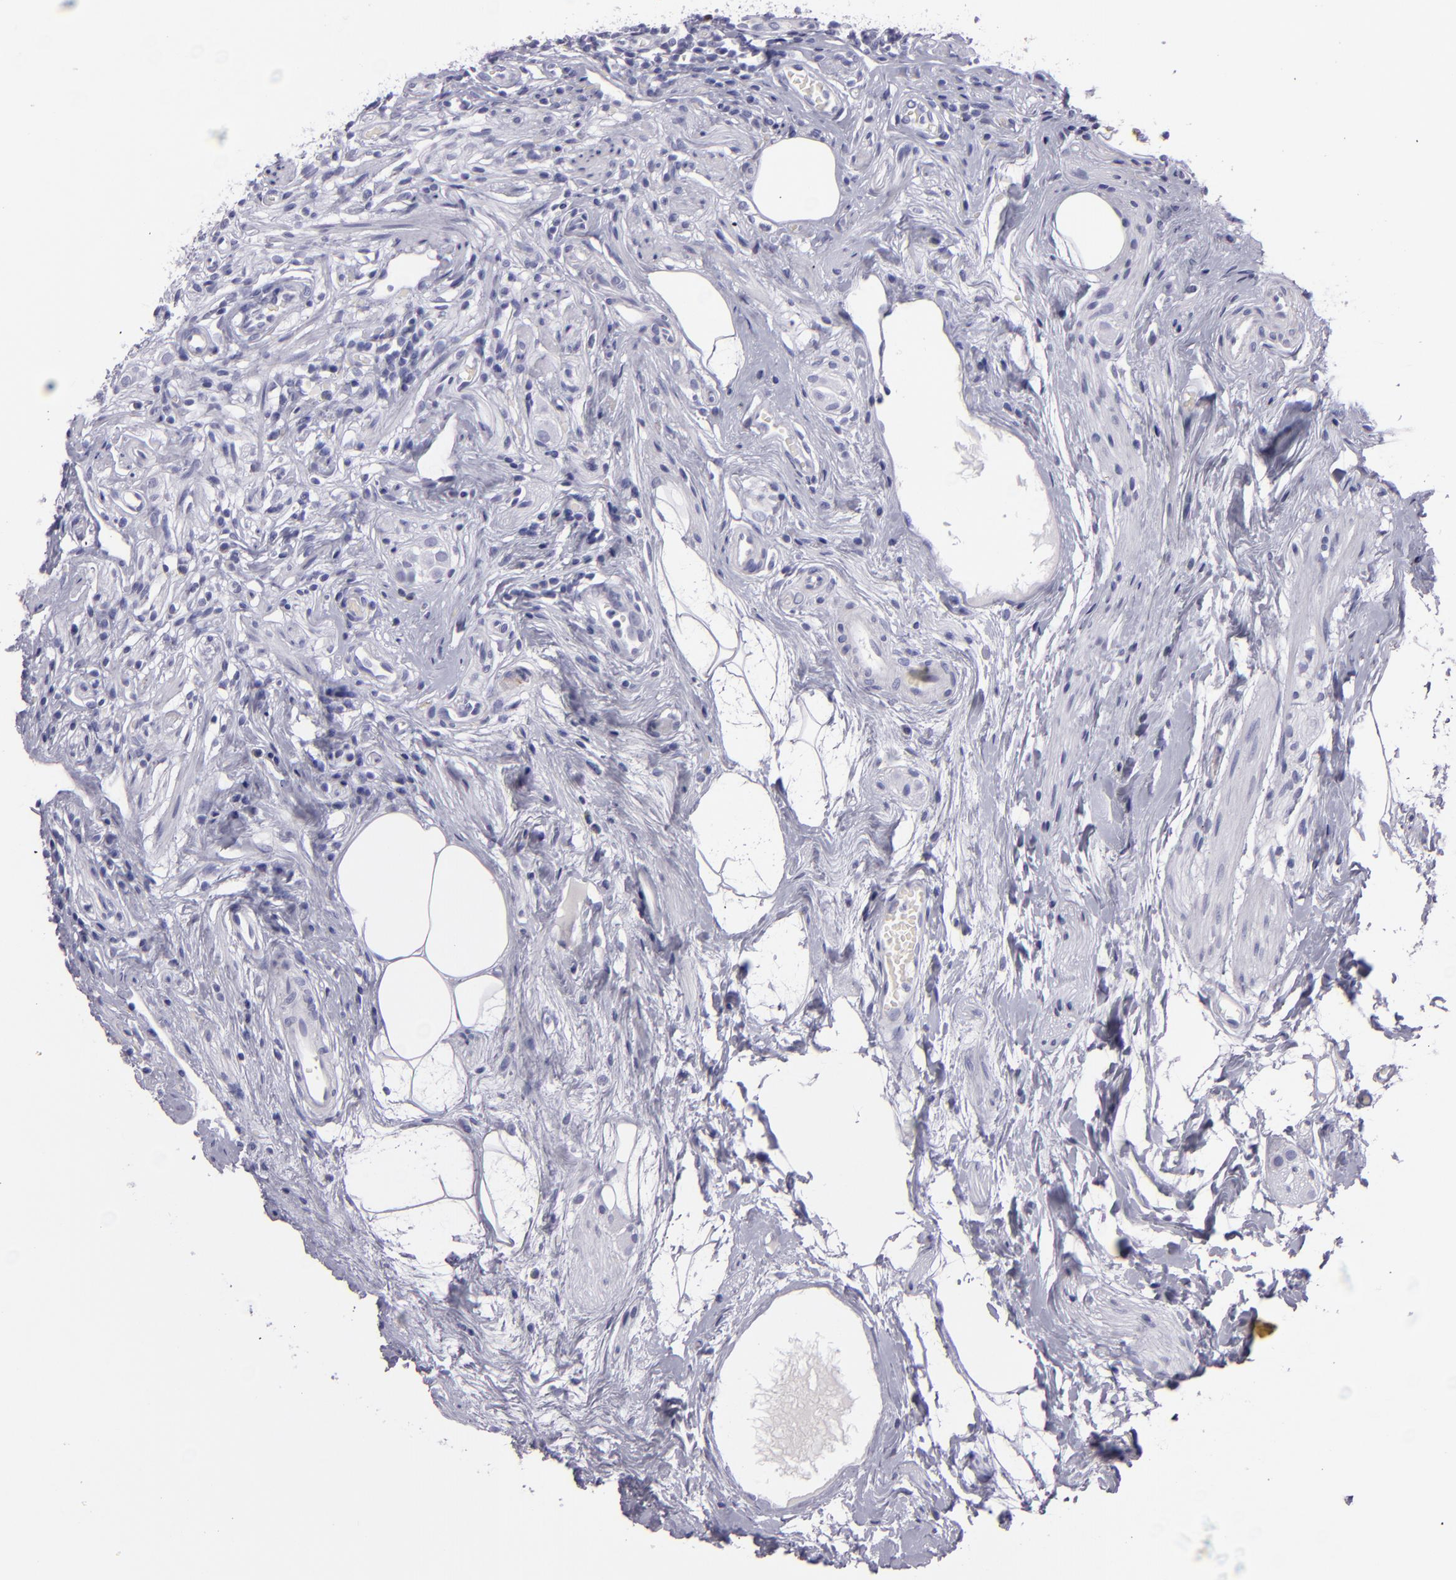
{"staining": {"intensity": "negative", "quantity": "none", "location": "none"}, "tissue": "appendix", "cell_type": "Glandular cells", "image_type": "normal", "snomed": [{"axis": "morphology", "description": "Normal tissue, NOS"}, {"axis": "topography", "description": "Appendix"}], "caption": "IHC photomicrograph of normal human appendix stained for a protein (brown), which exhibits no expression in glandular cells.", "gene": "CR2", "patient": {"sex": "male", "age": 38}}